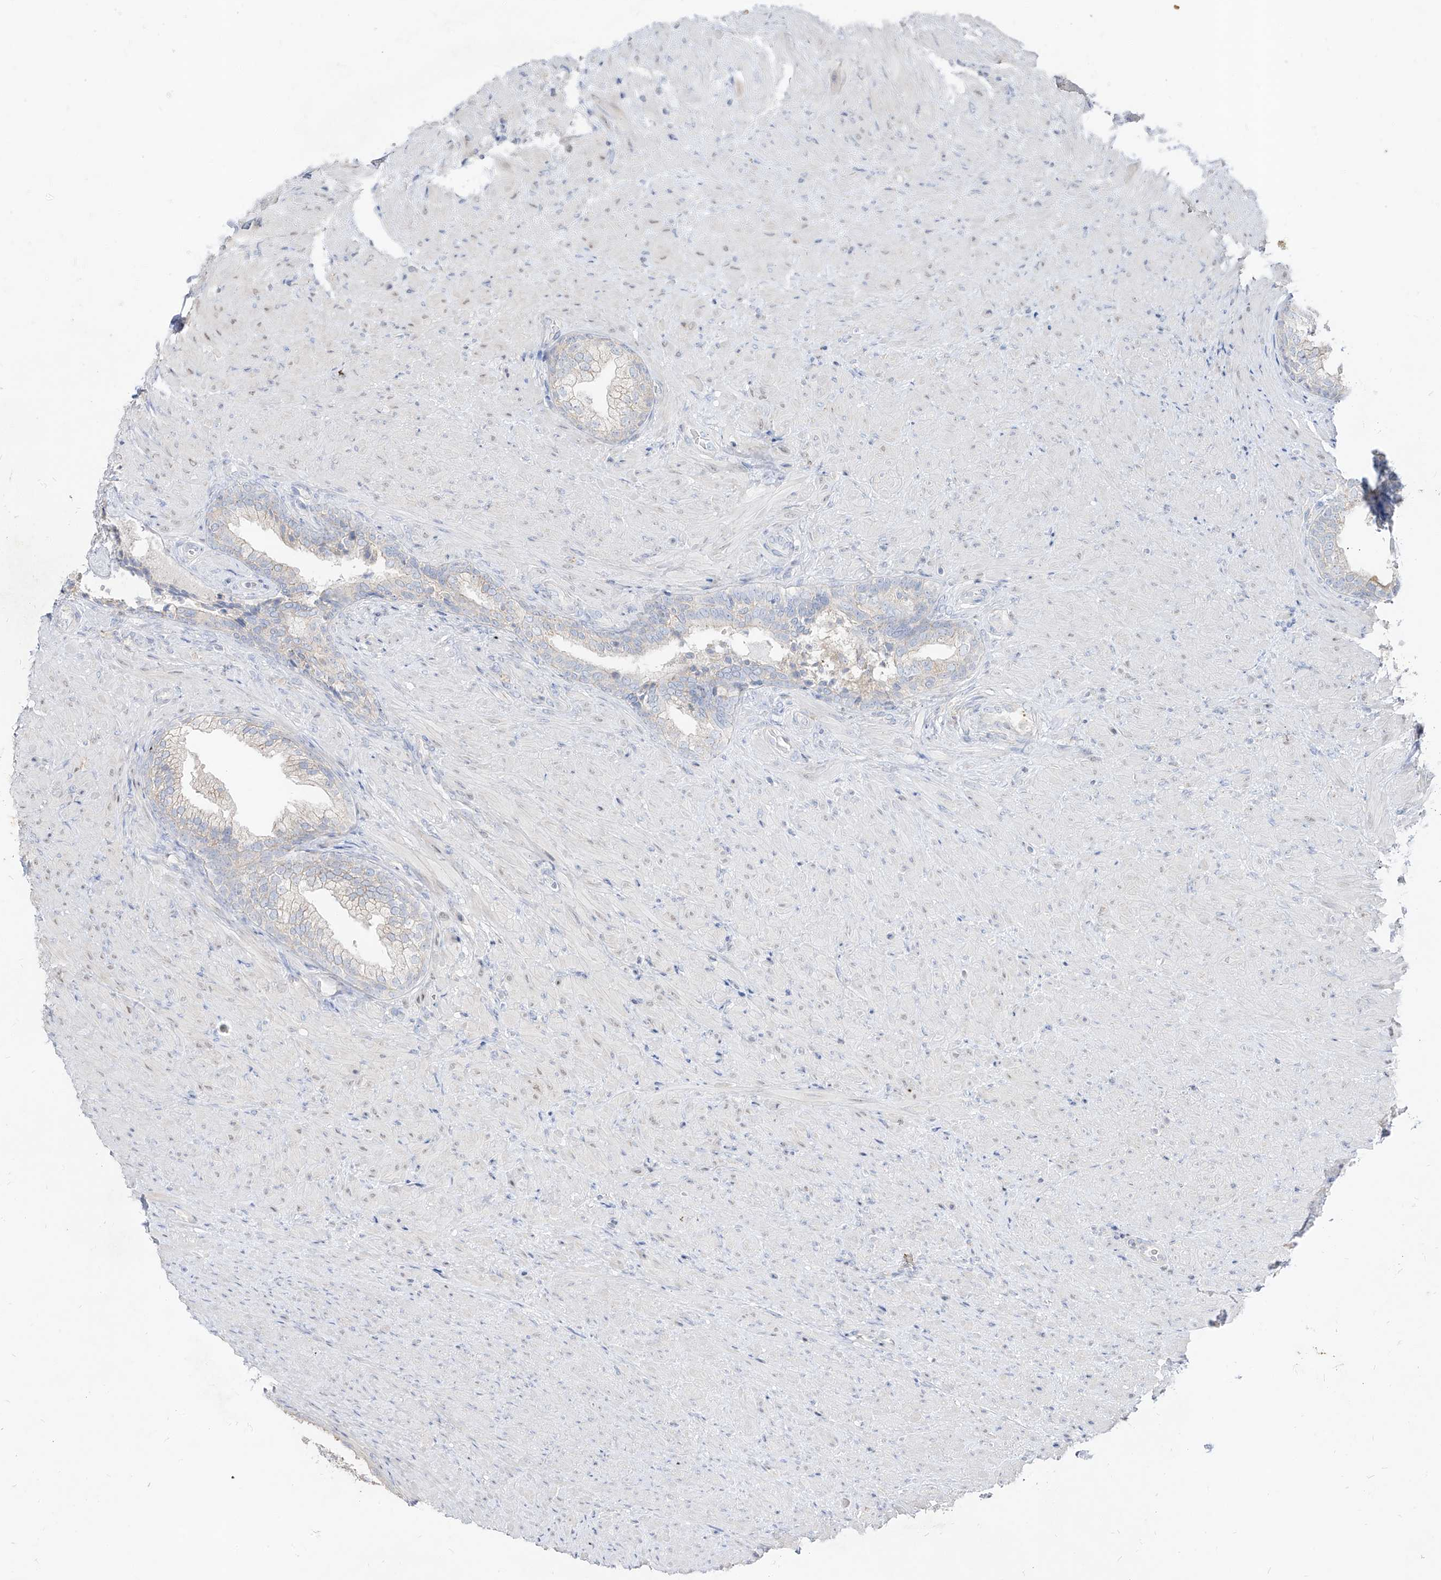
{"staining": {"intensity": "weak", "quantity": "<25%", "location": "cytoplasmic/membranous"}, "tissue": "prostate", "cell_type": "Glandular cells", "image_type": "normal", "snomed": [{"axis": "morphology", "description": "Normal tissue, NOS"}, {"axis": "topography", "description": "Prostate"}], "caption": "Immunohistochemistry (IHC) of benign human prostate reveals no positivity in glandular cells. (DAB (3,3'-diaminobenzidine) immunohistochemistry (IHC) visualized using brightfield microscopy, high magnification).", "gene": "RBFOX3", "patient": {"sex": "male", "age": 76}}